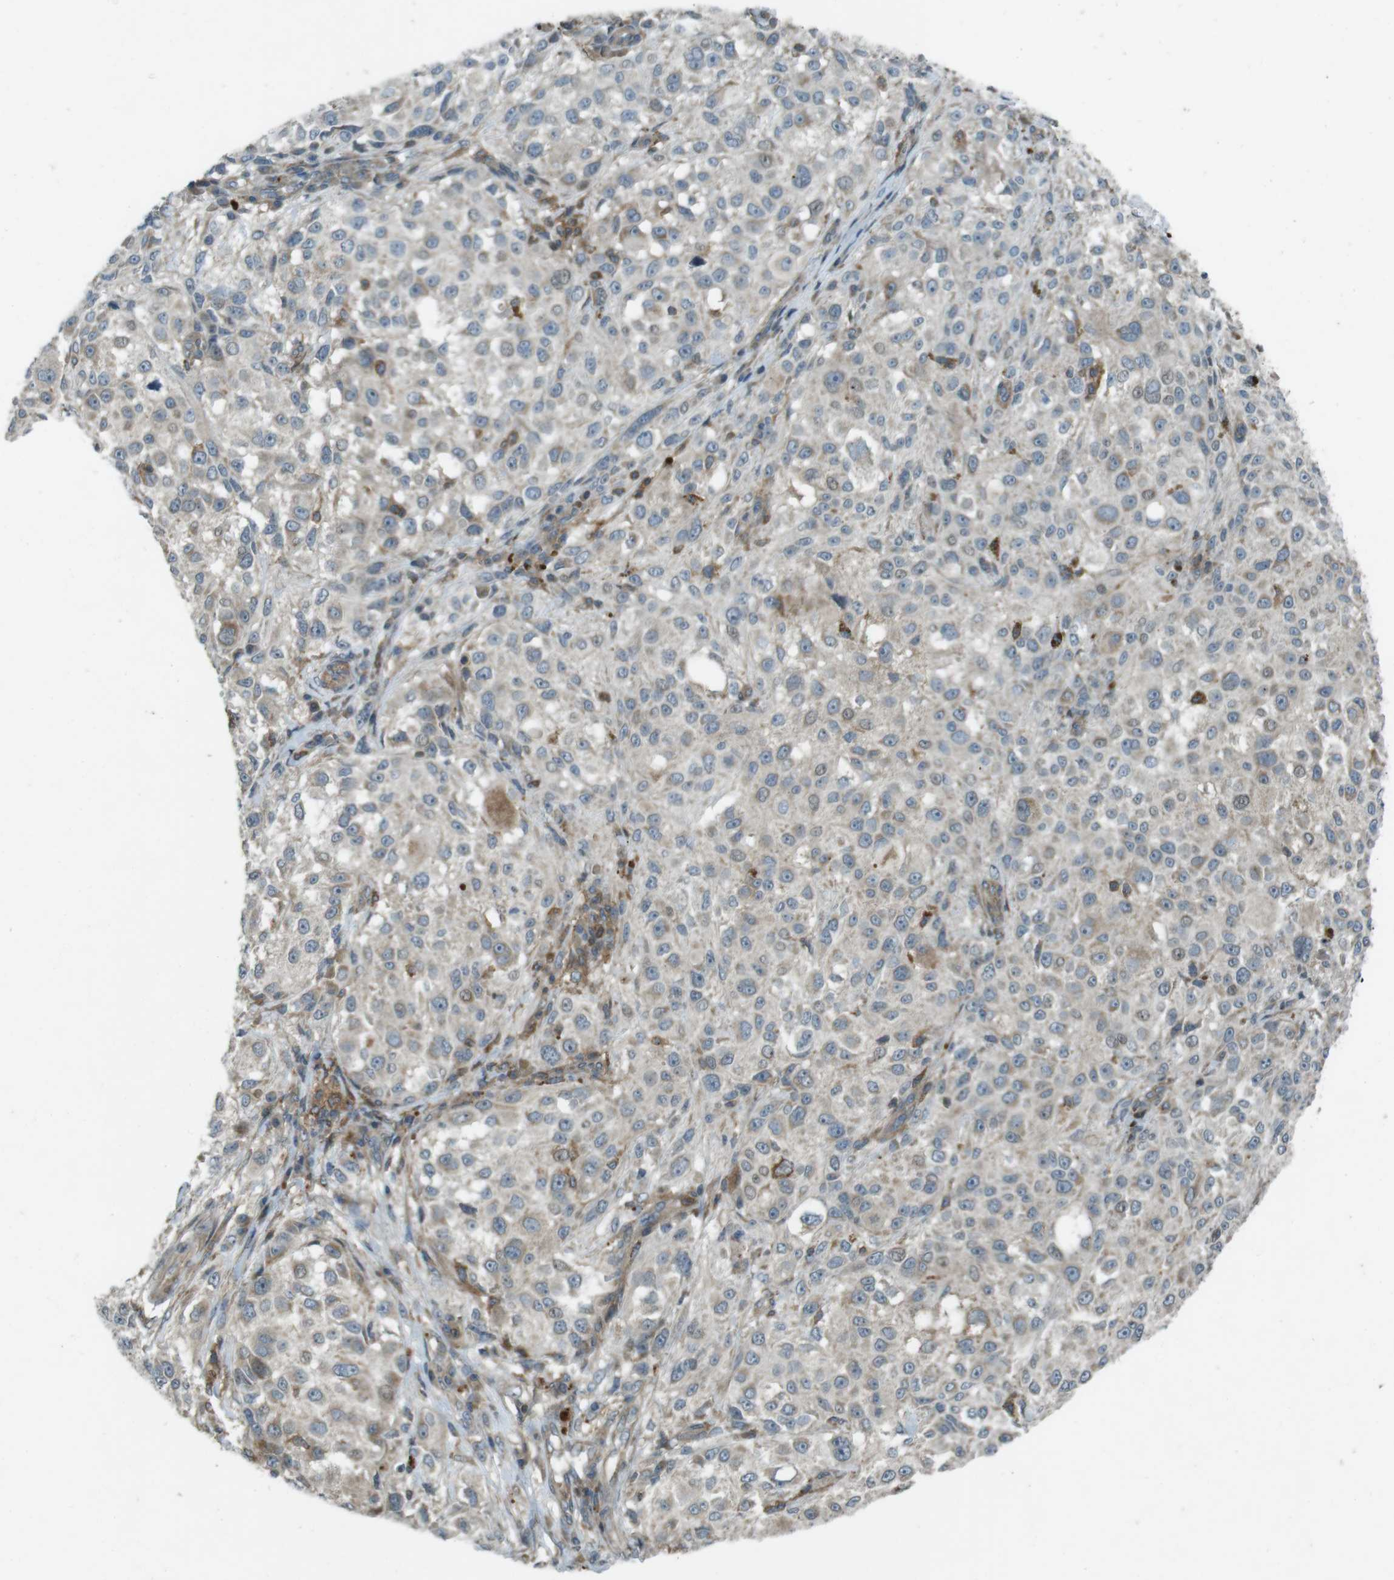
{"staining": {"intensity": "negative", "quantity": "none", "location": "none"}, "tissue": "melanoma", "cell_type": "Tumor cells", "image_type": "cancer", "snomed": [{"axis": "morphology", "description": "Necrosis, NOS"}, {"axis": "morphology", "description": "Malignant melanoma, NOS"}, {"axis": "topography", "description": "Skin"}], "caption": "IHC photomicrograph of human melanoma stained for a protein (brown), which reveals no positivity in tumor cells. (DAB IHC visualized using brightfield microscopy, high magnification).", "gene": "ZYX", "patient": {"sex": "female", "age": 87}}